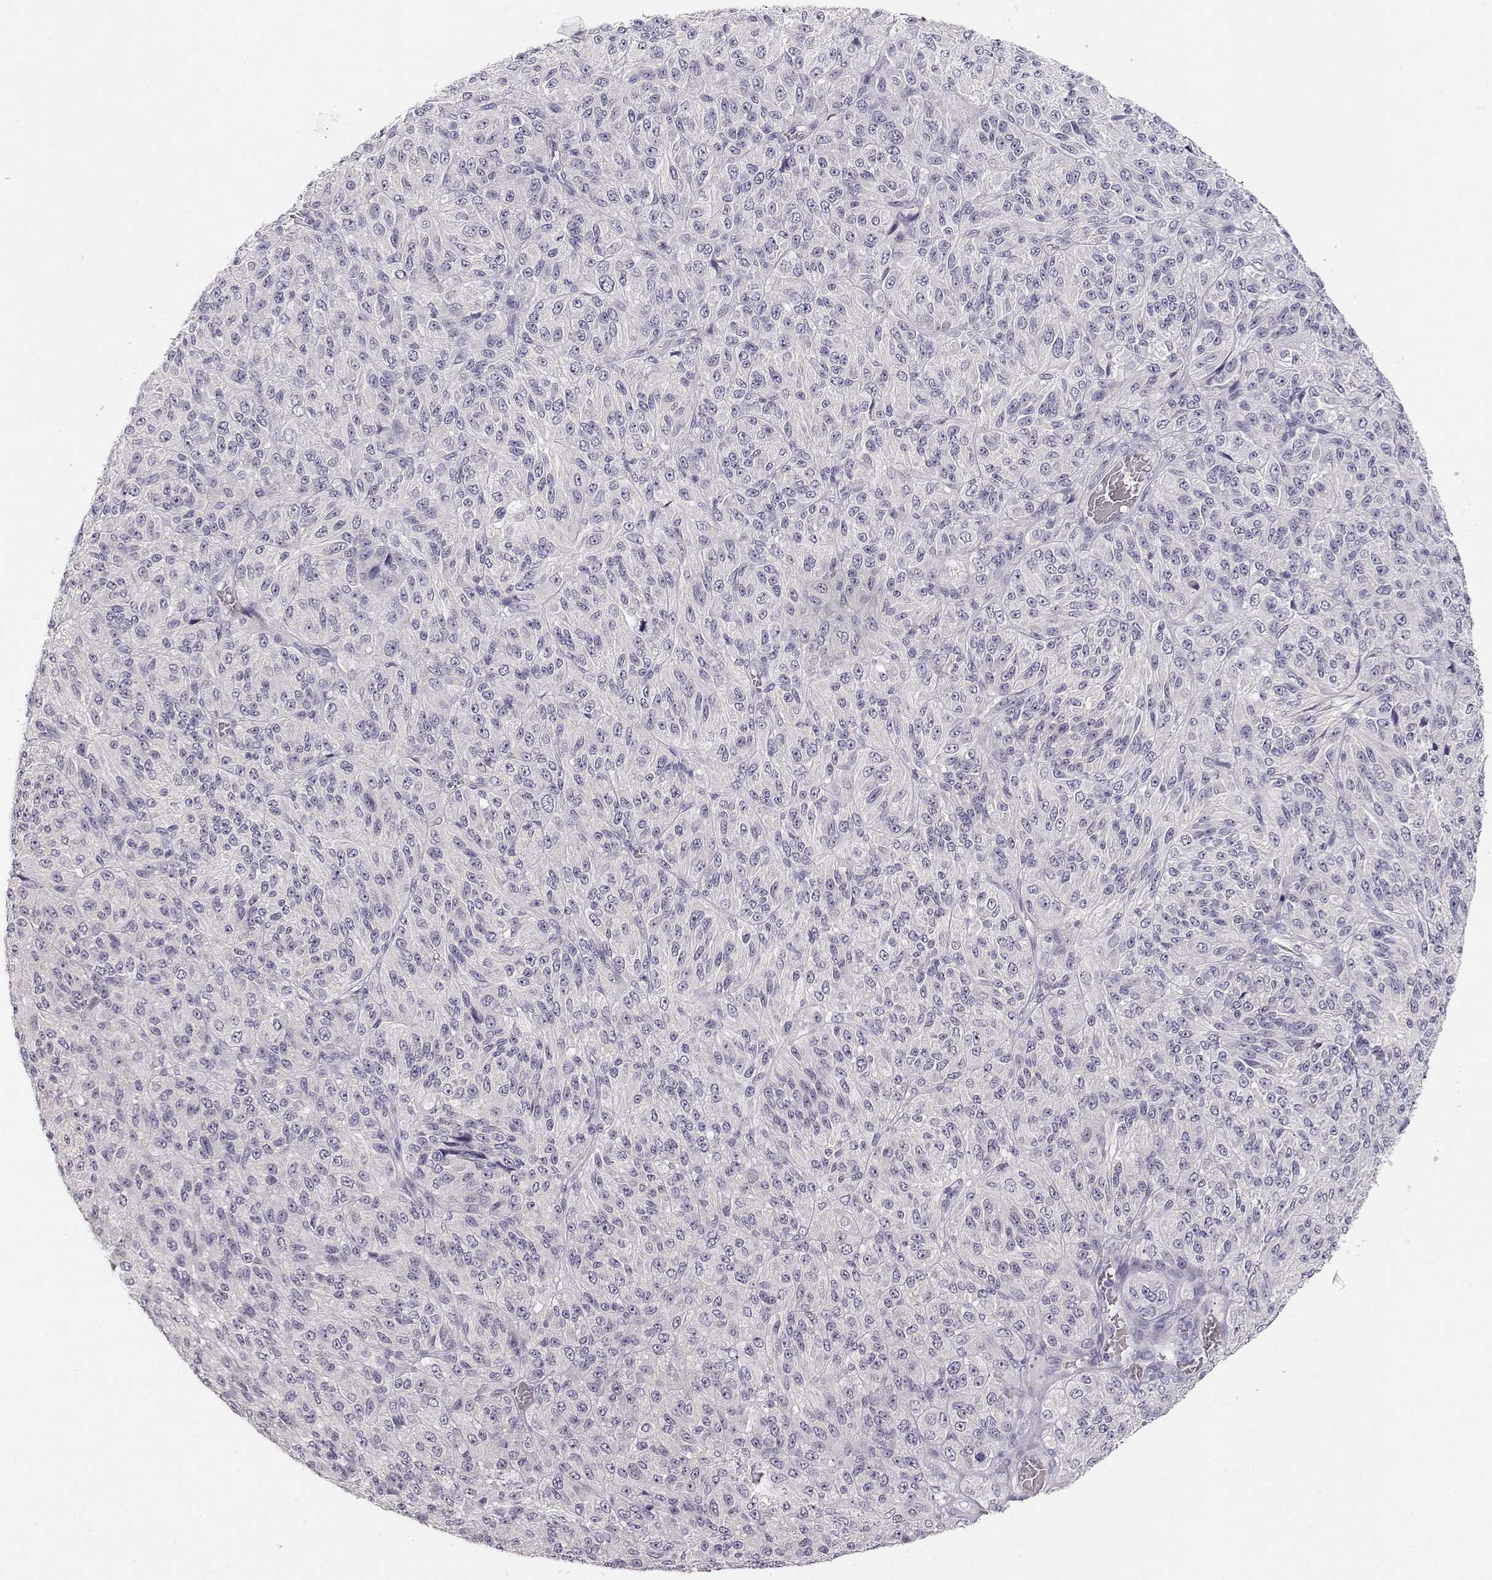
{"staining": {"intensity": "negative", "quantity": "none", "location": "none"}, "tissue": "melanoma", "cell_type": "Tumor cells", "image_type": "cancer", "snomed": [{"axis": "morphology", "description": "Malignant melanoma, Metastatic site"}, {"axis": "topography", "description": "Brain"}], "caption": "Immunohistochemical staining of human melanoma demonstrates no significant expression in tumor cells.", "gene": "TTC26", "patient": {"sex": "female", "age": 56}}